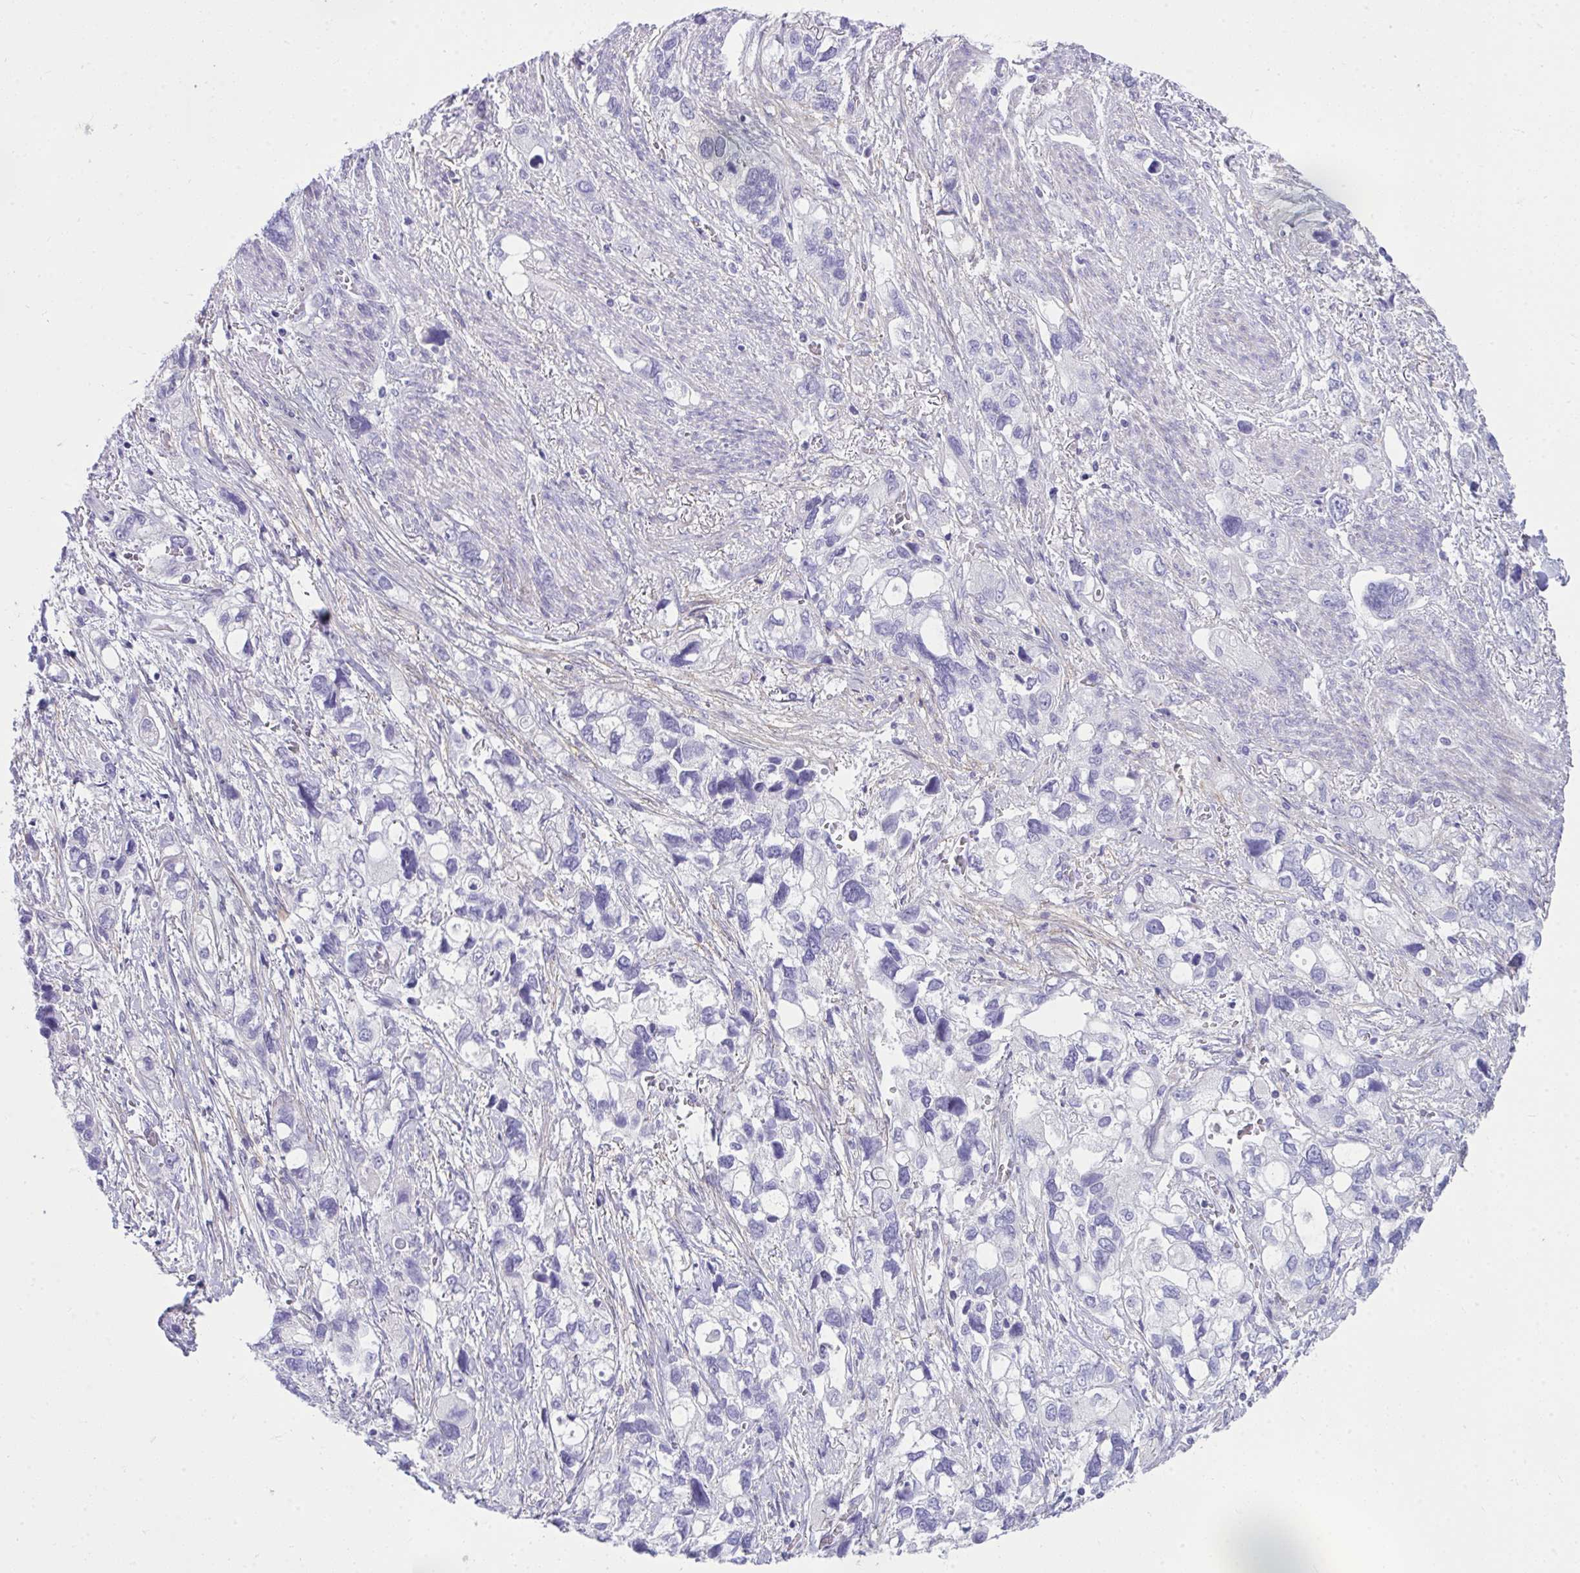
{"staining": {"intensity": "negative", "quantity": "none", "location": "none"}, "tissue": "stomach cancer", "cell_type": "Tumor cells", "image_type": "cancer", "snomed": [{"axis": "morphology", "description": "Adenocarcinoma, NOS"}, {"axis": "topography", "description": "Stomach, upper"}], "caption": "Tumor cells are negative for brown protein staining in adenocarcinoma (stomach).", "gene": "PIGZ", "patient": {"sex": "female", "age": 81}}